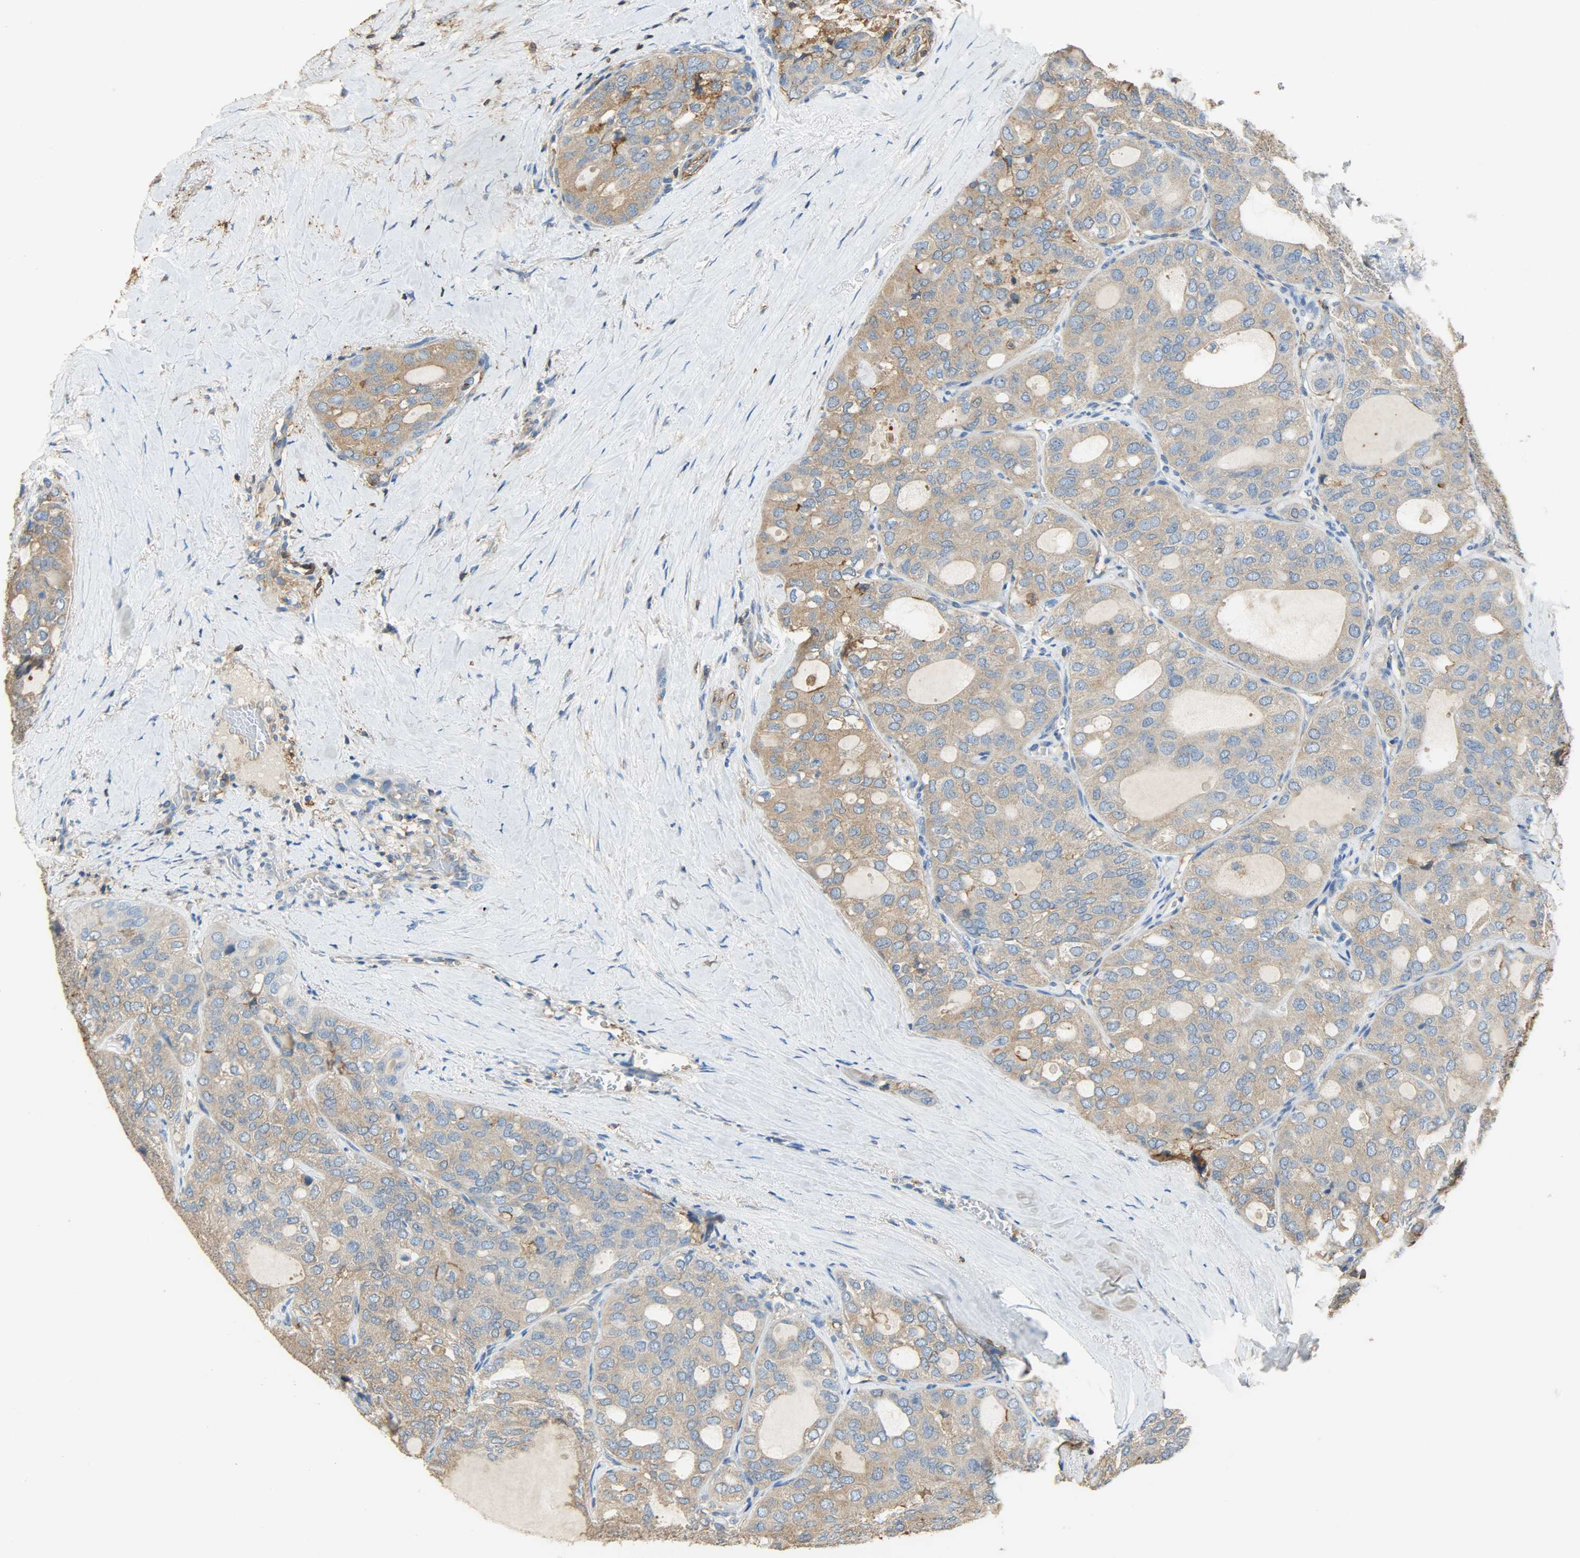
{"staining": {"intensity": "weak", "quantity": ">75%", "location": "cytoplasmic/membranous"}, "tissue": "thyroid cancer", "cell_type": "Tumor cells", "image_type": "cancer", "snomed": [{"axis": "morphology", "description": "Follicular adenoma carcinoma, NOS"}, {"axis": "topography", "description": "Thyroid gland"}], "caption": "Weak cytoplasmic/membranous staining is seen in about >75% of tumor cells in thyroid cancer.", "gene": "ANXA6", "patient": {"sex": "male", "age": 75}}